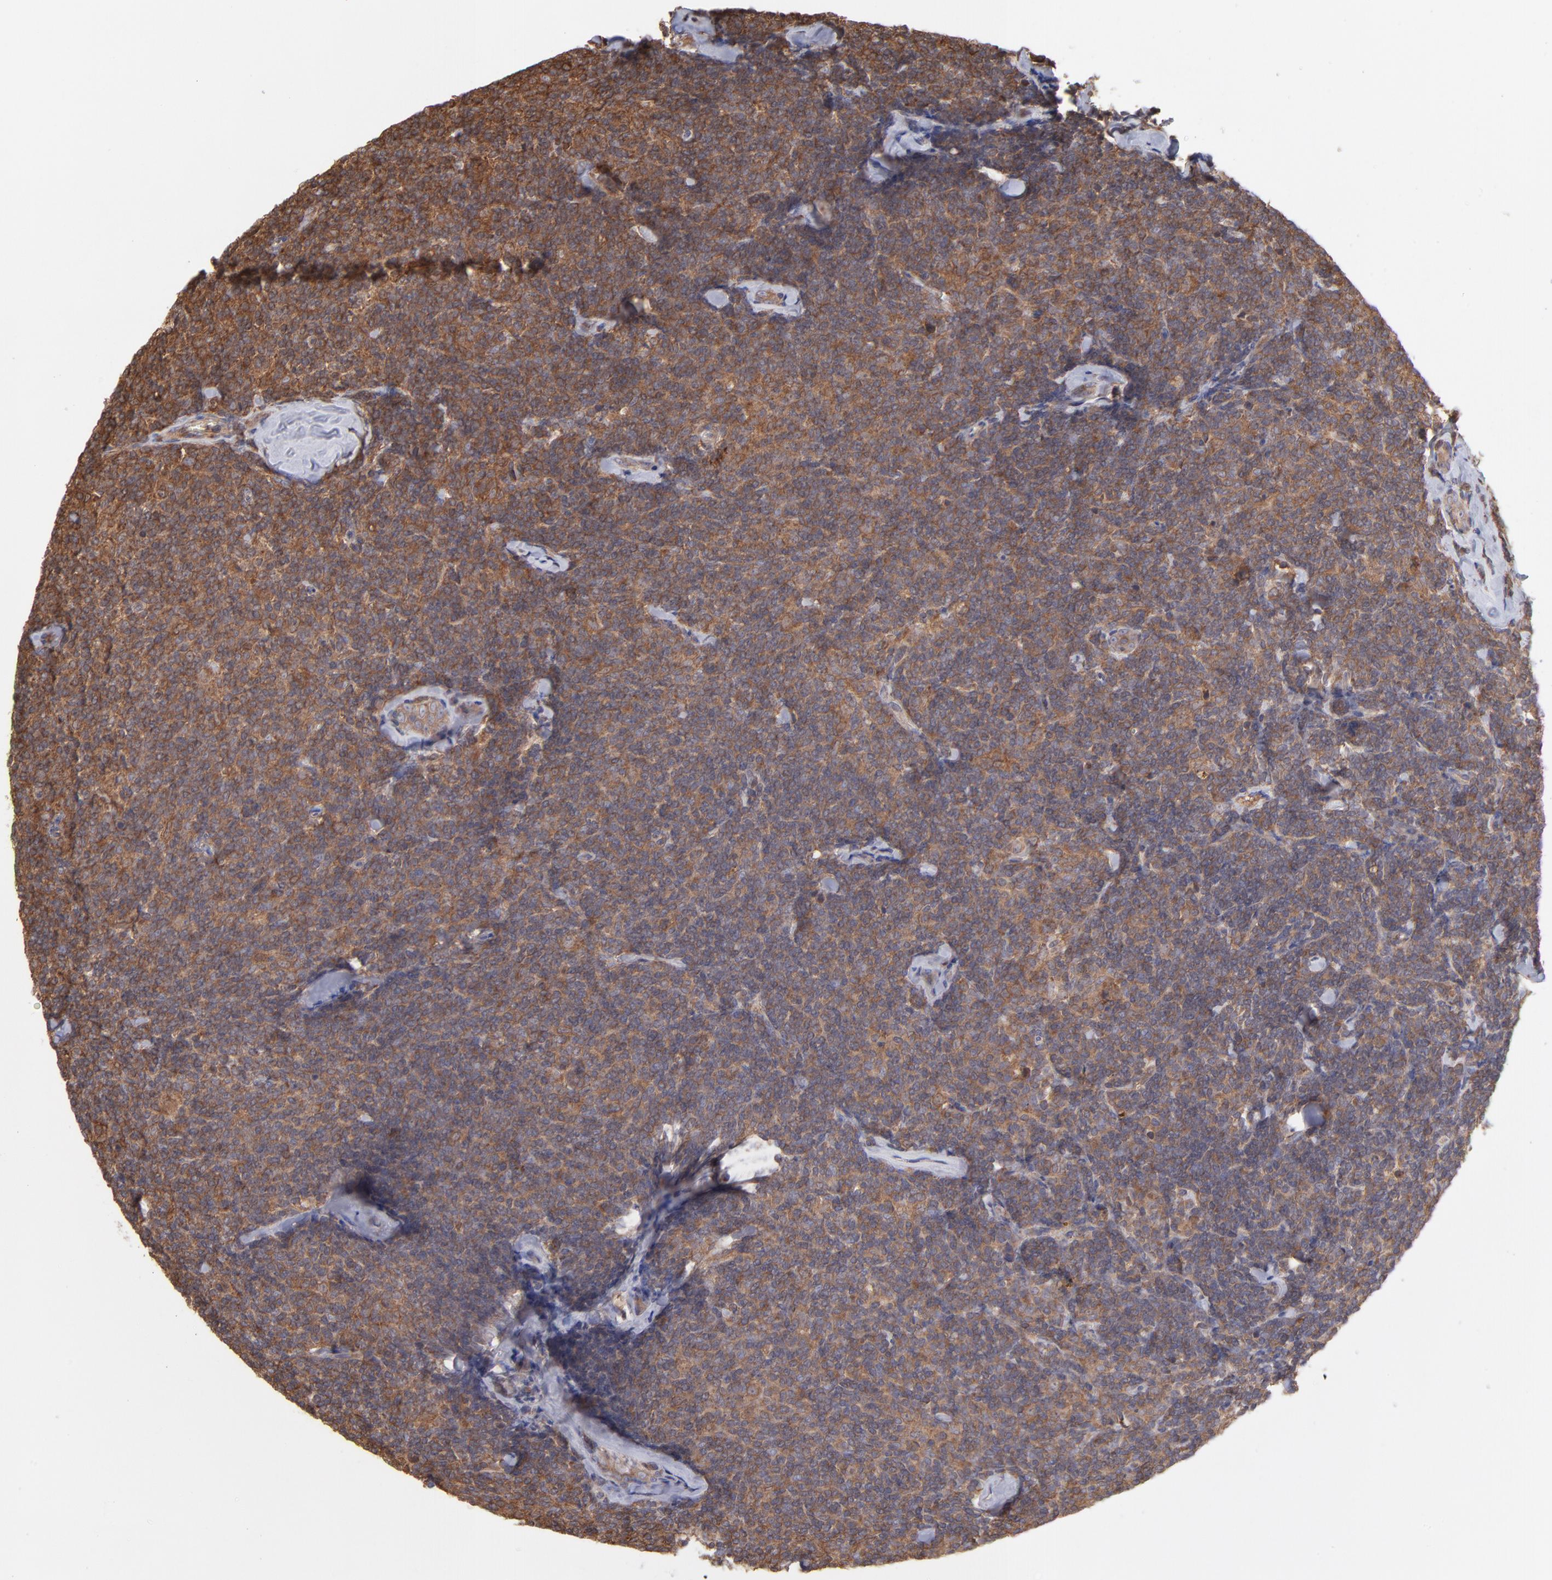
{"staining": {"intensity": "moderate", "quantity": ">75%", "location": "cytoplasmic/membranous"}, "tissue": "lymphoma", "cell_type": "Tumor cells", "image_type": "cancer", "snomed": [{"axis": "morphology", "description": "Malignant lymphoma, non-Hodgkin's type, Low grade"}, {"axis": "topography", "description": "Lymph node"}], "caption": "High-magnification brightfield microscopy of malignant lymphoma, non-Hodgkin's type (low-grade) stained with DAB (3,3'-diaminobenzidine) (brown) and counterstained with hematoxylin (blue). tumor cells exhibit moderate cytoplasmic/membranous positivity is present in about>75% of cells.", "gene": "MAPRE1", "patient": {"sex": "female", "age": 56}}